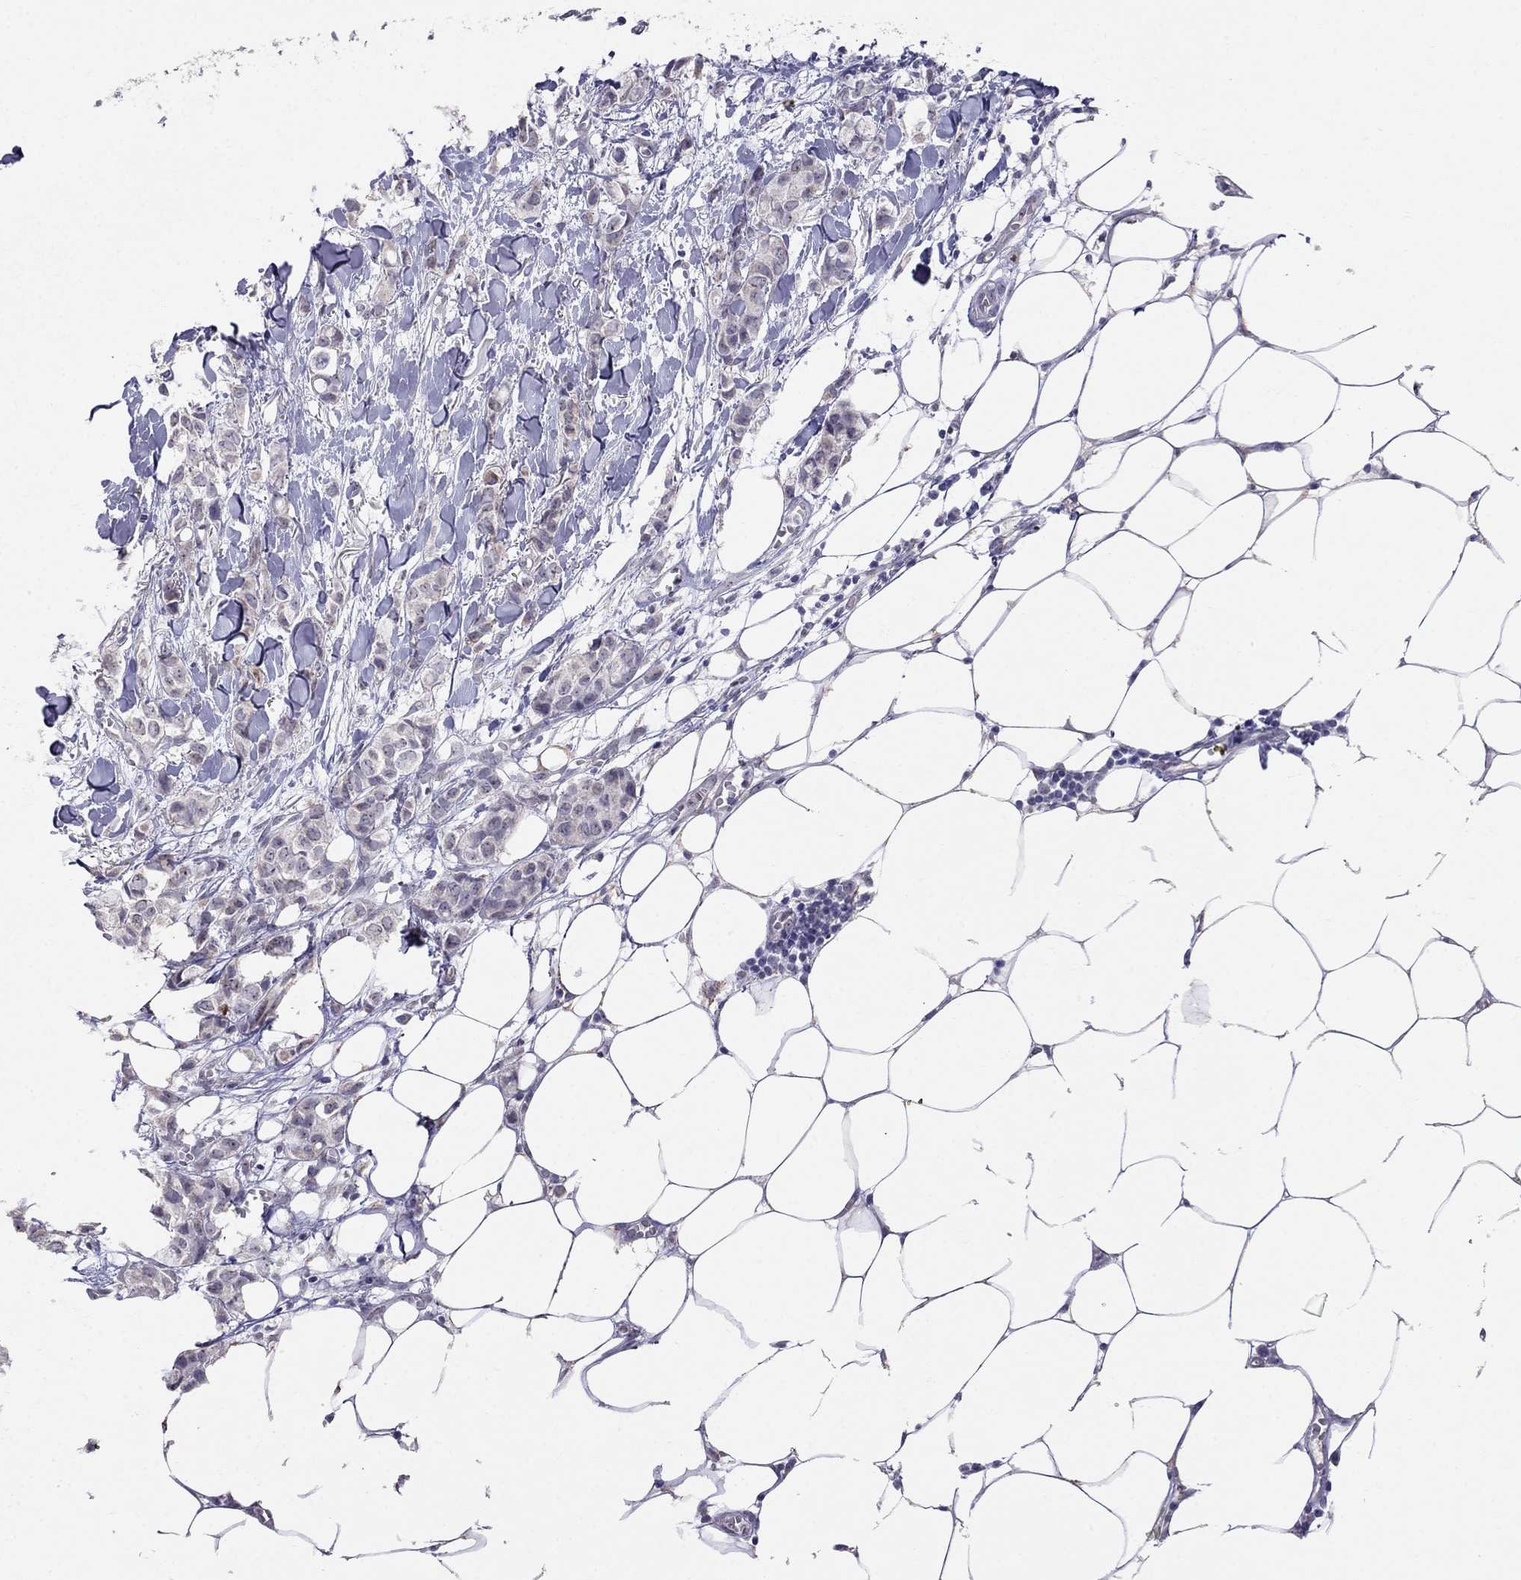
{"staining": {"intensity": "negative", "quantity": "none", "location": "none"}, "tissue": "breast cancer", "cell_type": "Tumor cells", "image_type": "cancer", "snomed": [{"axis": "morphology", "description": "Duct carcinoma"}, {"axis": "topography", "description": "Breast"}], "caption": "Immunohistochemistry of human breast cancer (intraductal carcinoma) displays no staining in tumor cells.", "gene": "MYO3B", "patient": {"sex": "female", "age": 85}}